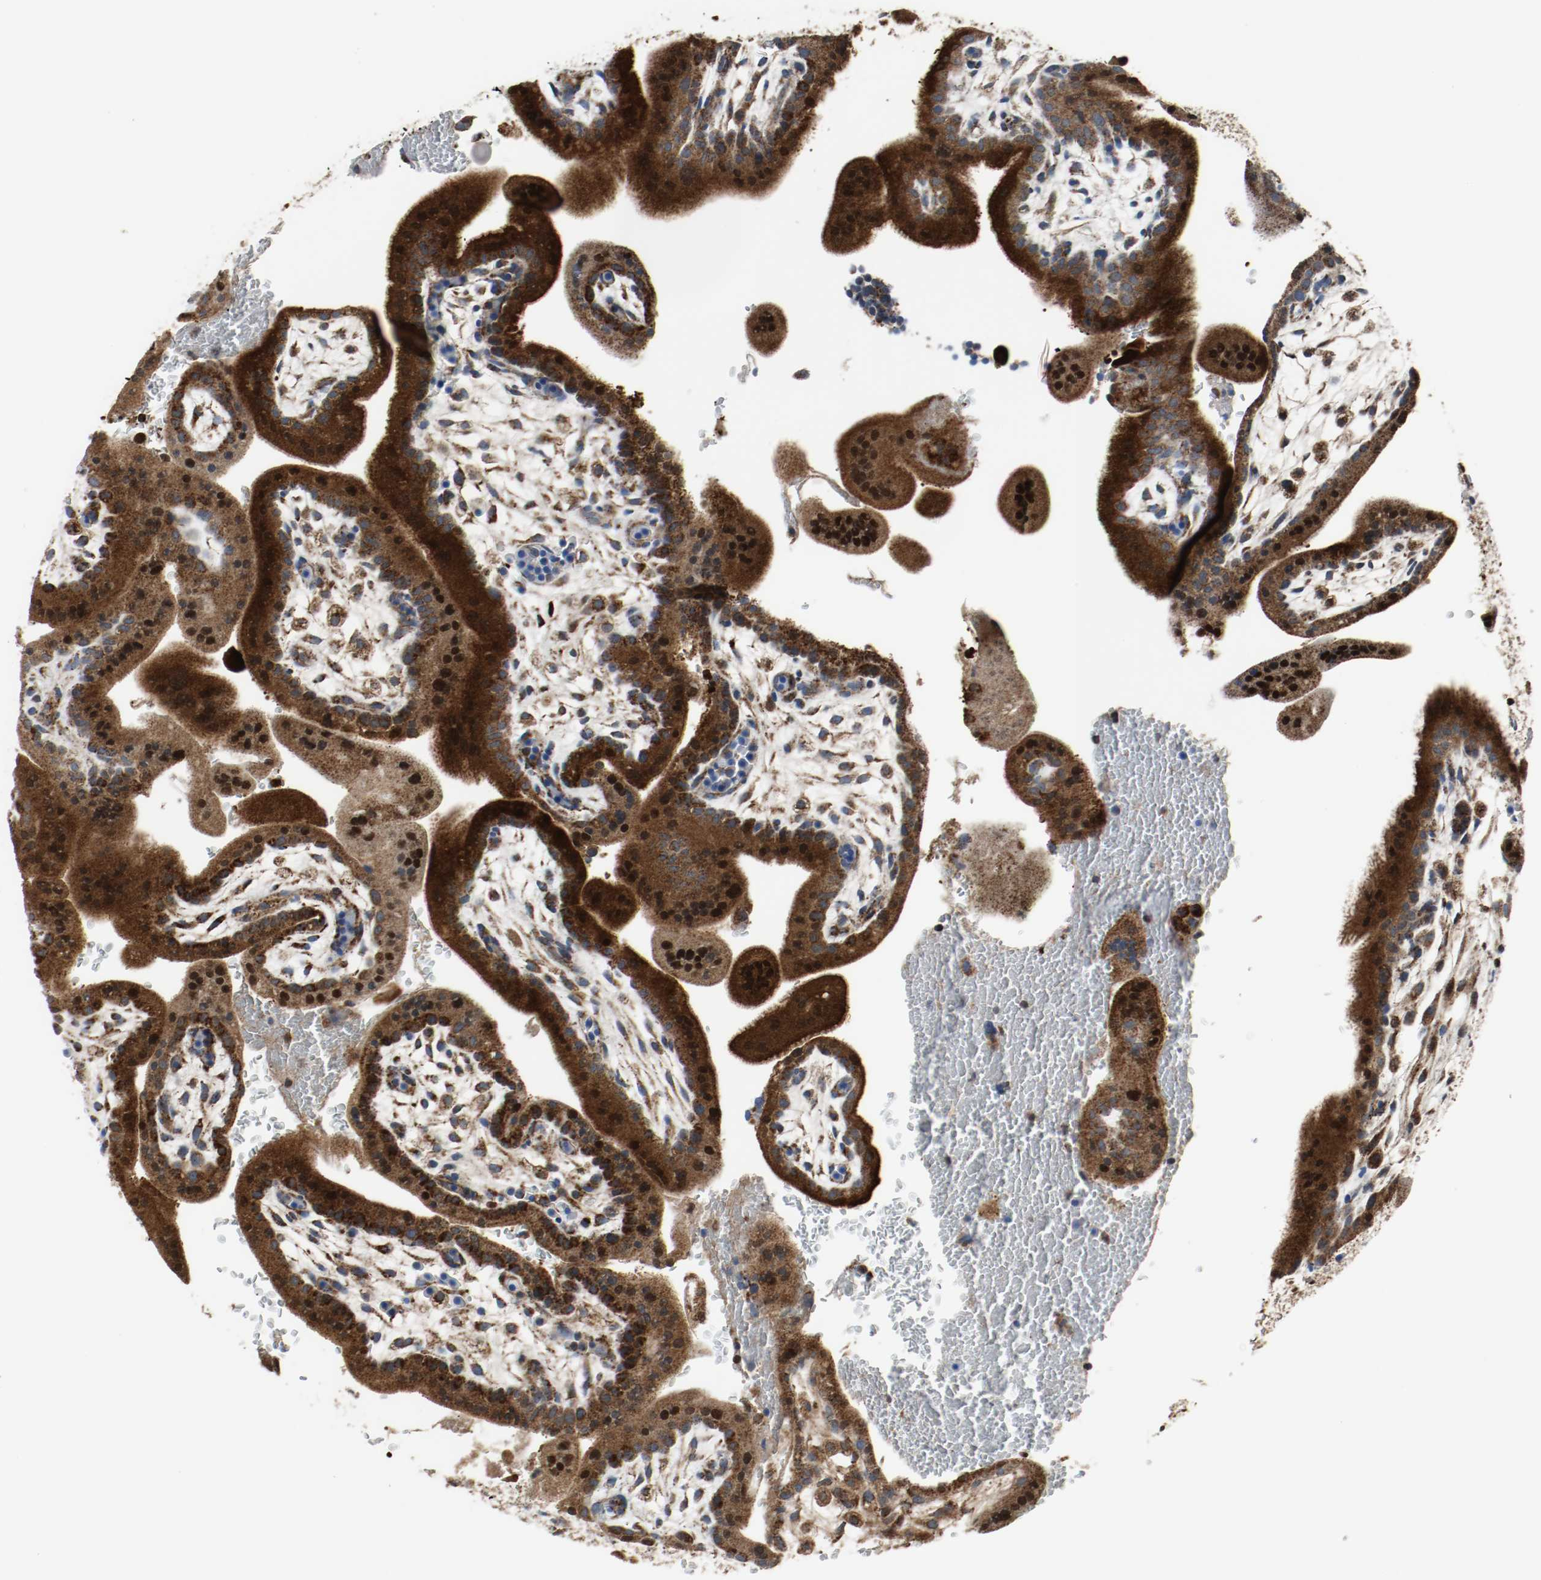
{"staining": {"intensity": "strong", "quantity": ">75%", "location": "cytoplasmic/membranous"}, "tissue": "placenta", "cell_type": "Decidual cells", "image_type": "normal", "snomed": [{"axis": "morphology", "description": "Normal tissue, NOS"}, {"axis": "topography", "description": "Placenta"}], "caption": "Immunohistochemistry (IHC) (DAB (3,3'-diaminobenzidine)) staining of normal placenta reveals strong cytoplasmic/membranous protein staining in about >75% of decidual cells.", "gene": "TXNRD1", "patient": {"sex": "female", "age": 35}}